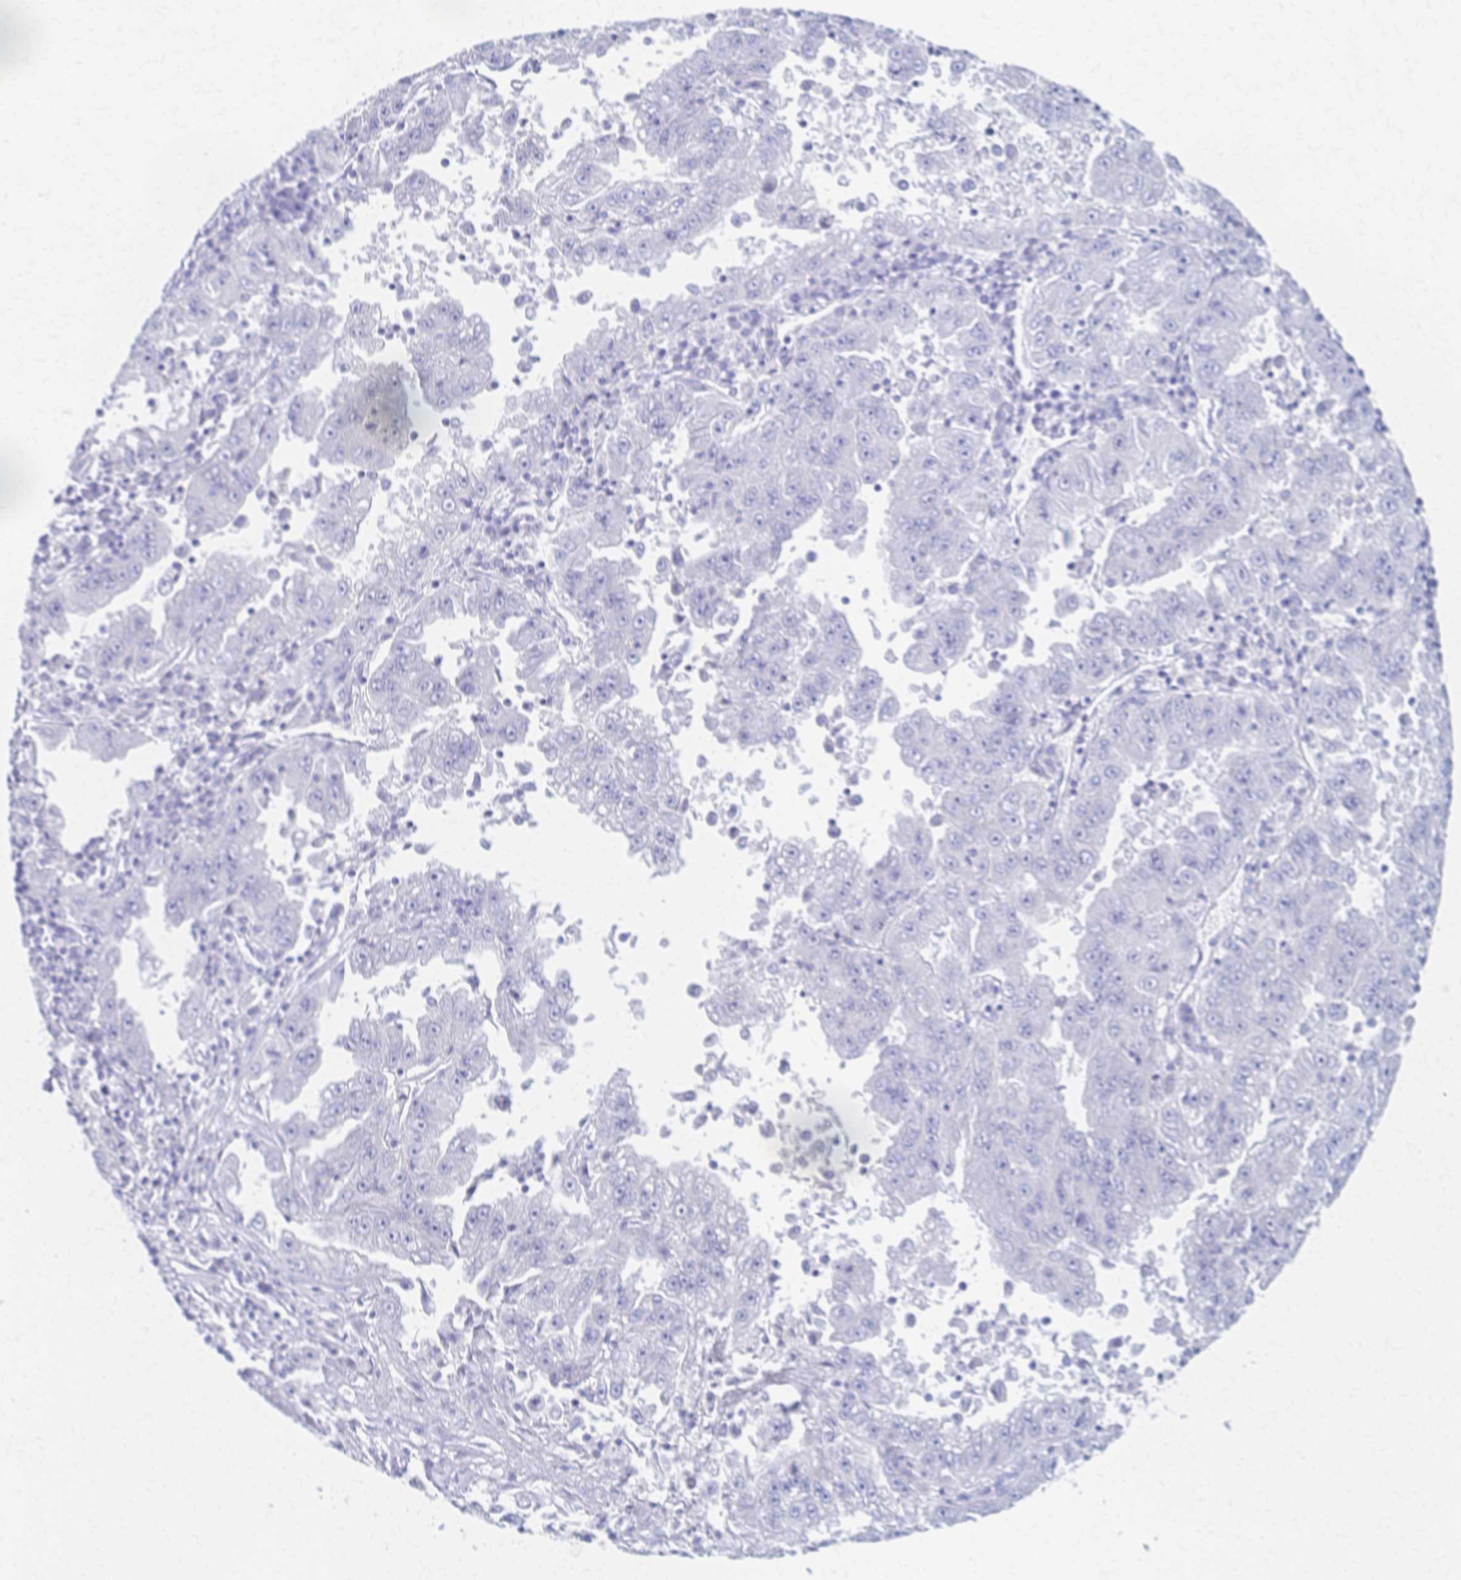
{"staining": {"intensity": "negative", "quantity": "none", "location": "none"}, "tissue": "lung cancer", "cell_type": "Tumor cells", "image_type": "cancer", "snomed": [{"axis": "morphology", "description": "Adenocarcinoma, NOS"}, {"axis": "morphology", "description": "Adenocarcinoma primary or metastatic"}, {"axis": "topography", "description": "Lung"}], "caption": "Histopathology image shows no protein staining in tumor cells of lung cancer (adenocarcinoma primary or metastatic) tissue.", "gene": "CYB5A", "patient": {"sex": "male", "age": 74}}